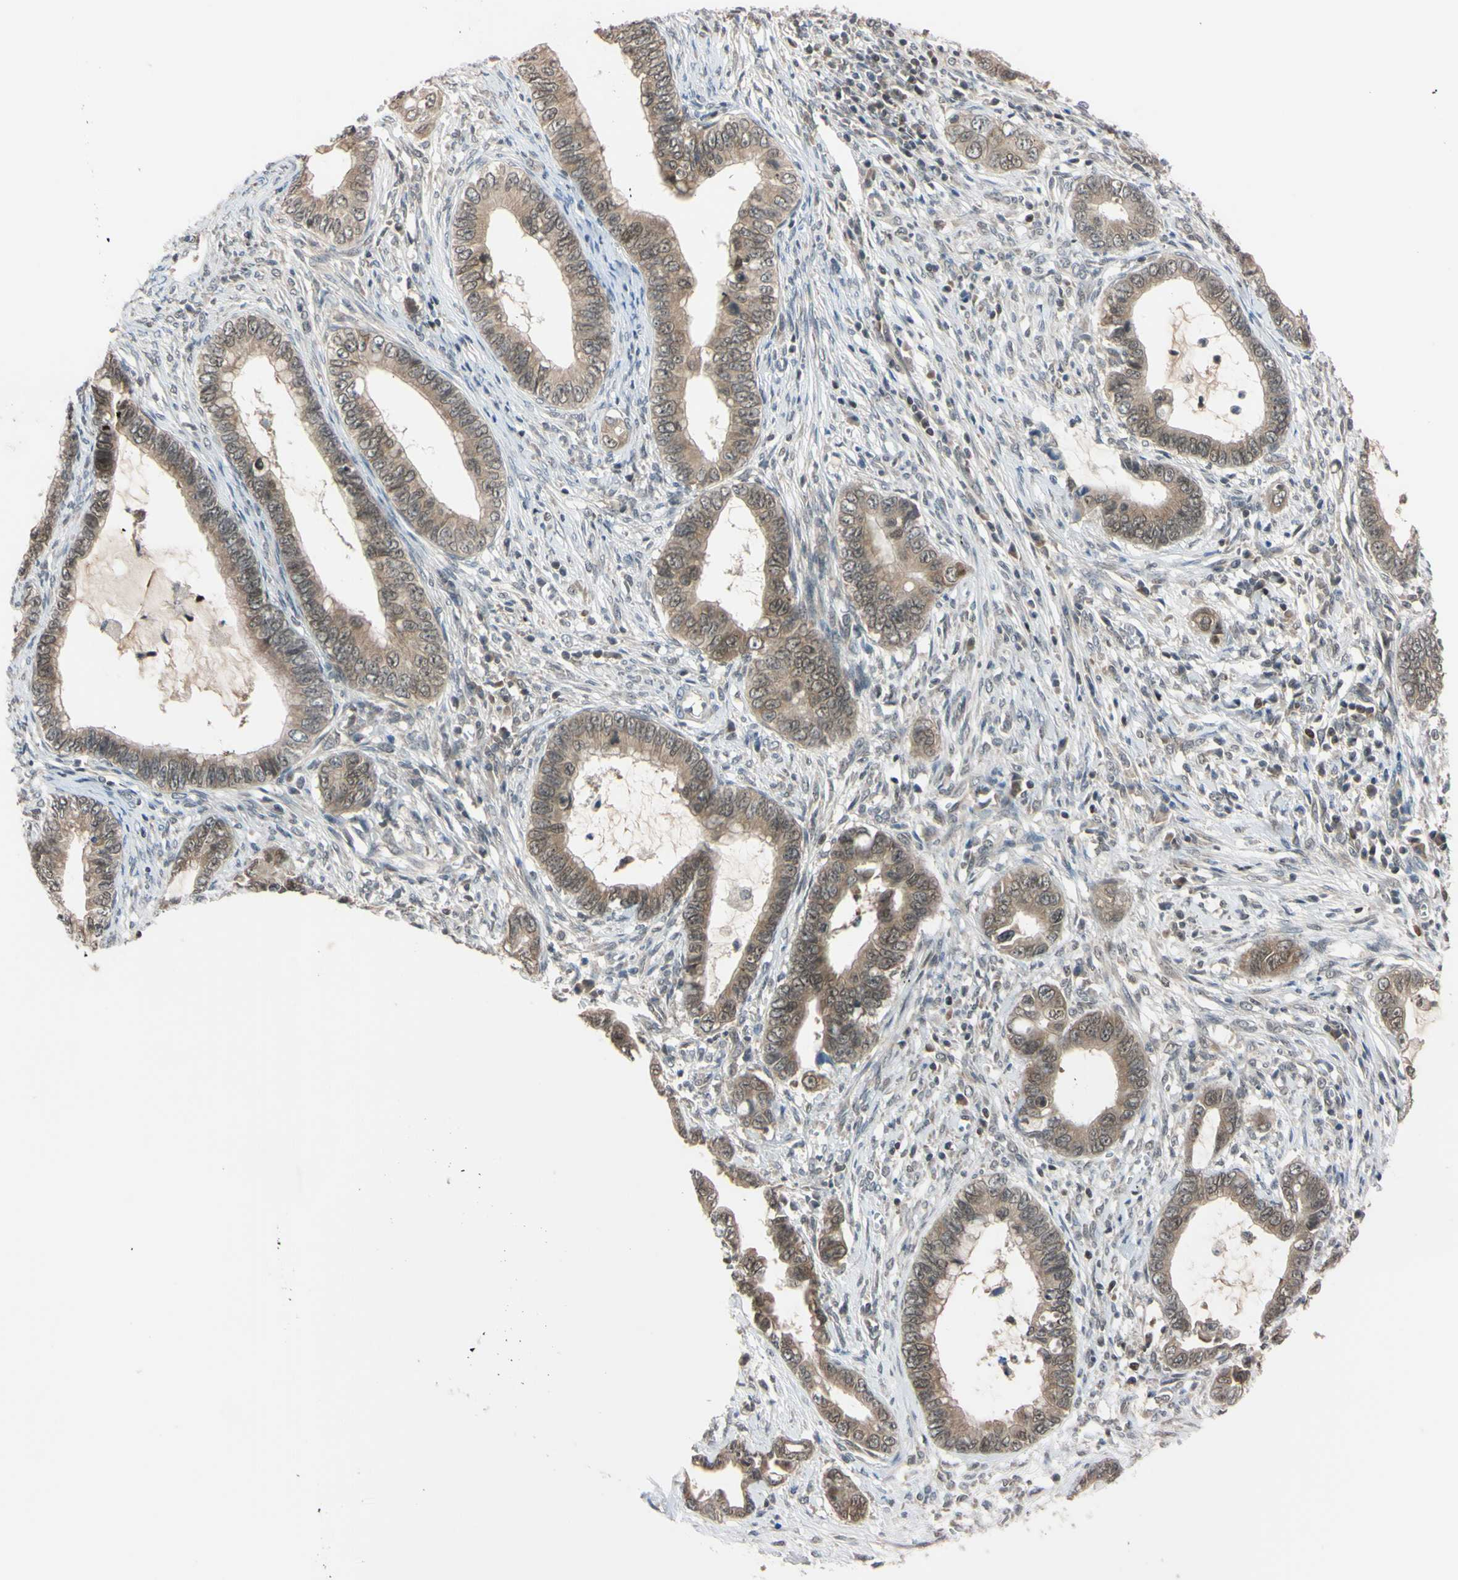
{"staining": {"intensity": "weak", "quantity": ">75%", "location": "cytoplasmic/membranous"}, "tissue": "cervical cancer", "cell_type": "Tumor cells", "image_type": "cancer", "snomed": [{"axis": "morphology", "description": "Adenocarcinoma, NOS"}, {"axis": "topography", "description": "Cervix"}], "caption": "IHC histopathology image of neoplastic tissue: cervical cancer stained using IHC exhibits low levels of weak protein expression localized specifically in the cytoplasmic/membranous of tumor cells, appearing as a cytoplasmic/membranous brown color.", "gene": "UBE2I", "patient": {"sex": "female", "age": 44}}